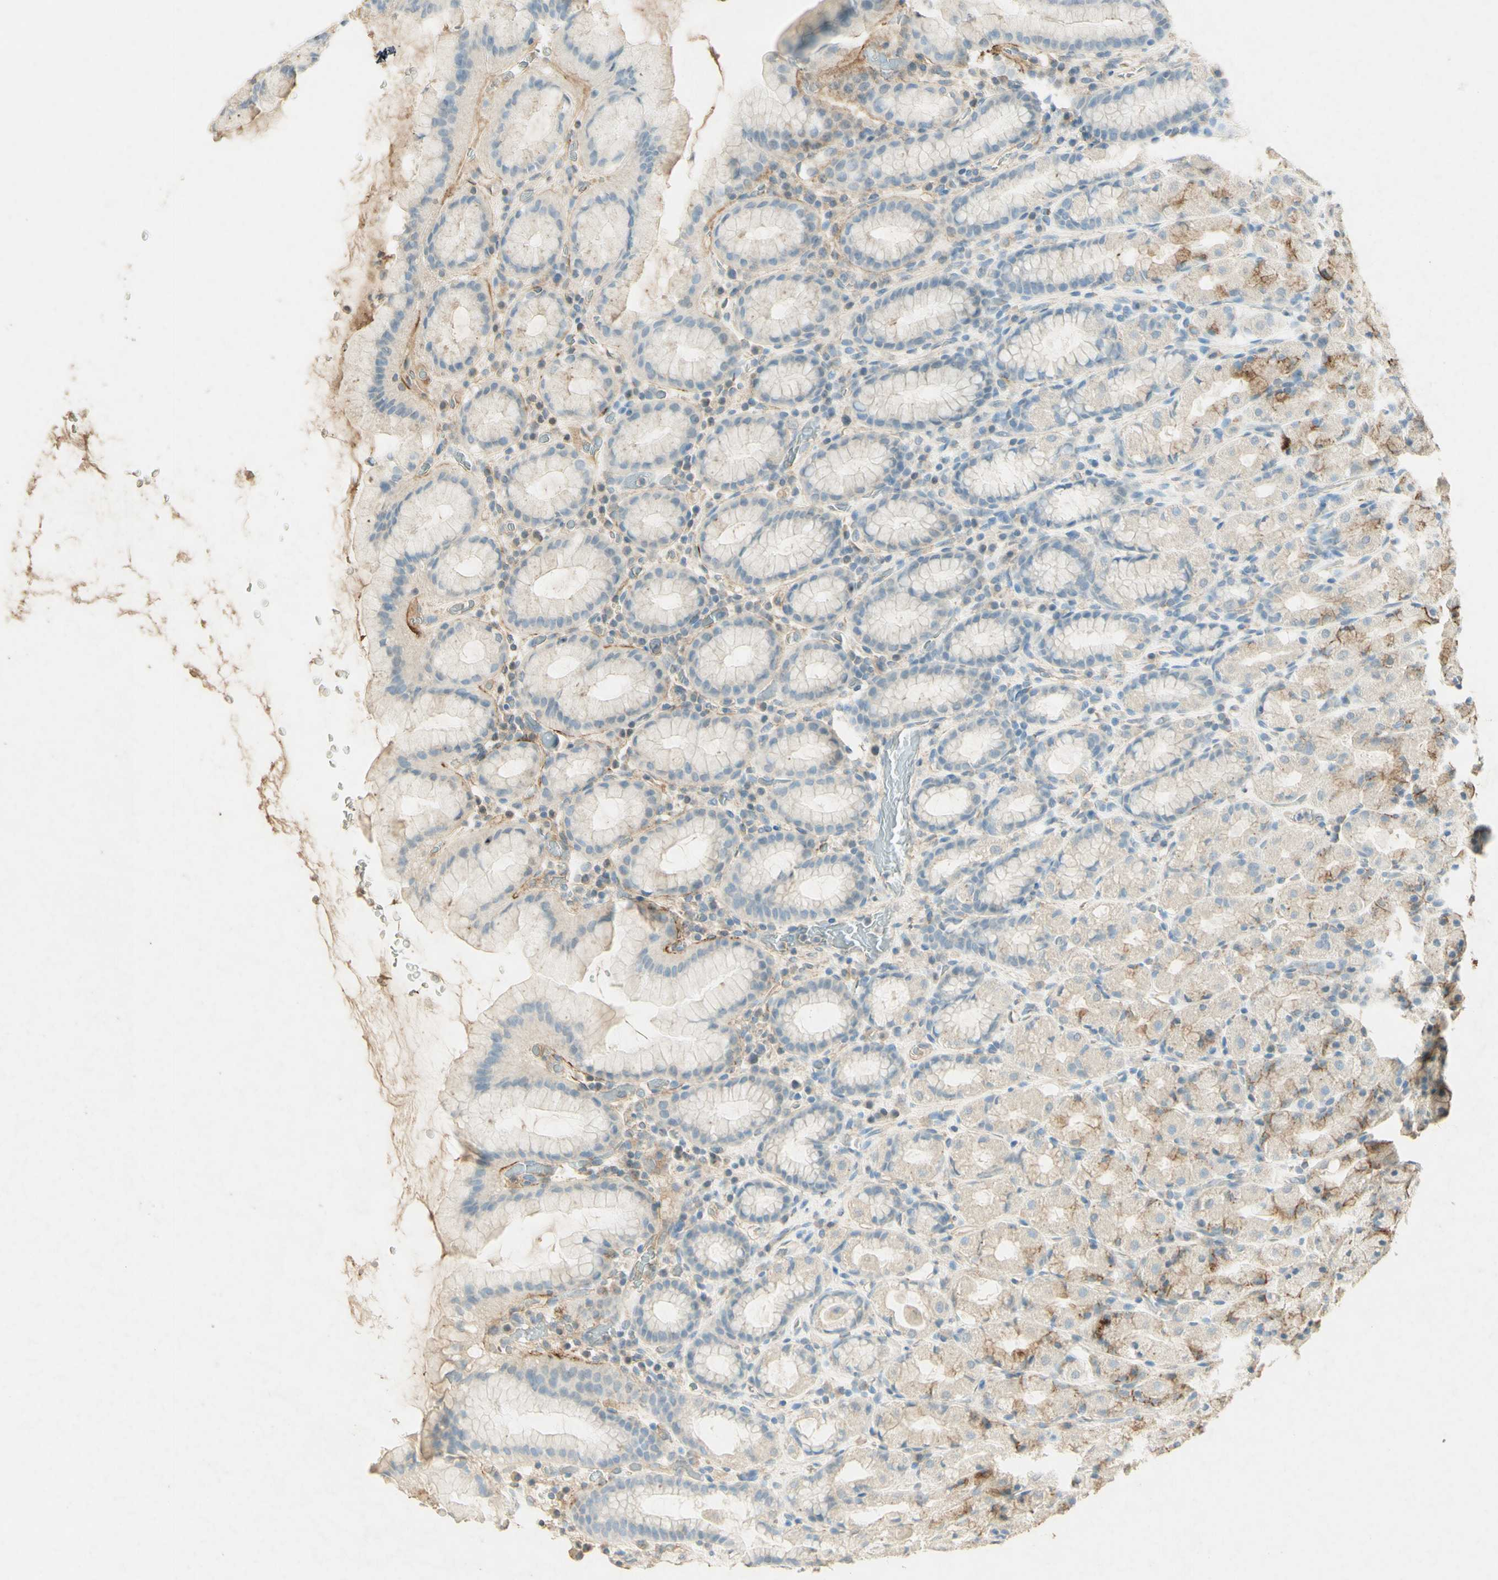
{"staining": {"intensity": "strong", "quantity": "<25%", "location": "cytoplasmic/membranous"}, "tissue": "stomach", "cell_type": "Glandular cells", "image_type": "normal", "snomed": [{"axis": "morphology", "description": "Normal tissue, NOS"}, {"axis": "topography", "description": "Stomach, upper"}], "caption": "Normal stomach exhibits strong cytoplasmic/membranous staining in approximately <25% of glandular cells, visualized by immunohistochemistry. (Stains: DAB (3,3'-diaminobenzidine) in brown, nuclei in blue, Microscopy: brightfield microscopy at high magnification).", "gene": "TNN", "patient": {"sex": "male", "age": 68}}